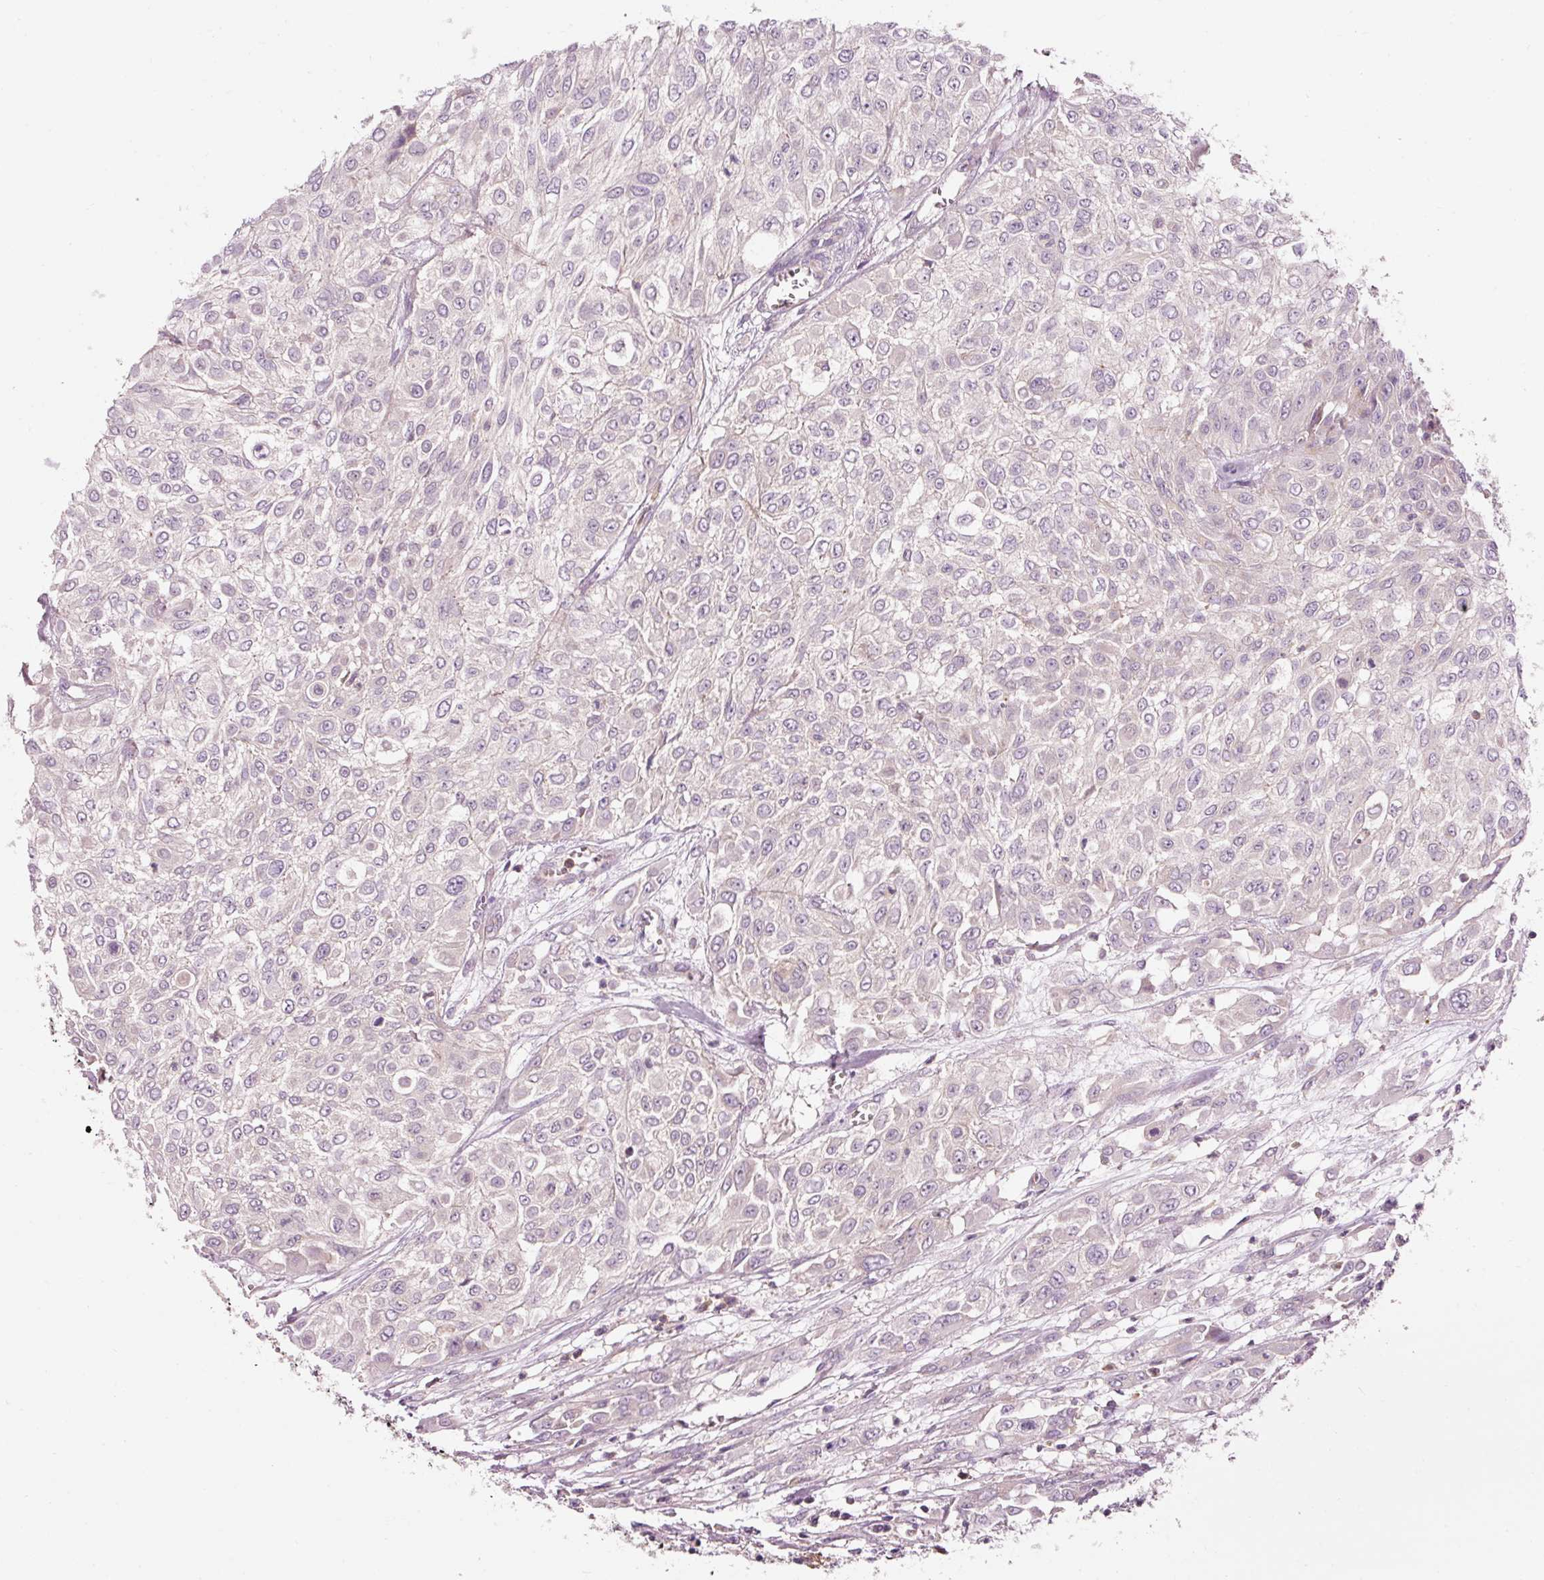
{"staining": {"intensity": "negative", "quantity": "none", "location": "none"}, "tissue": "urothelial cancer", "cell_type": "Tumor cells", "image_type": "cancer", "snomed": [{"axis": "morphology", "description": "Urothelial carcinoma, High grade"}, {"axis": "topography", "description": "Urinary bladder"}], "caption": "Micrograph shows no protein positivity in tumor cells of high-grade urothelial carcinoma tissue. The staining is performed using DAB (3,3'-diaminobenzidine) brown chromogen with nuclei counter-stained in using hematoxylin.", "gene": "NAPA", "patient": {"sex": "male", "age": 57}}